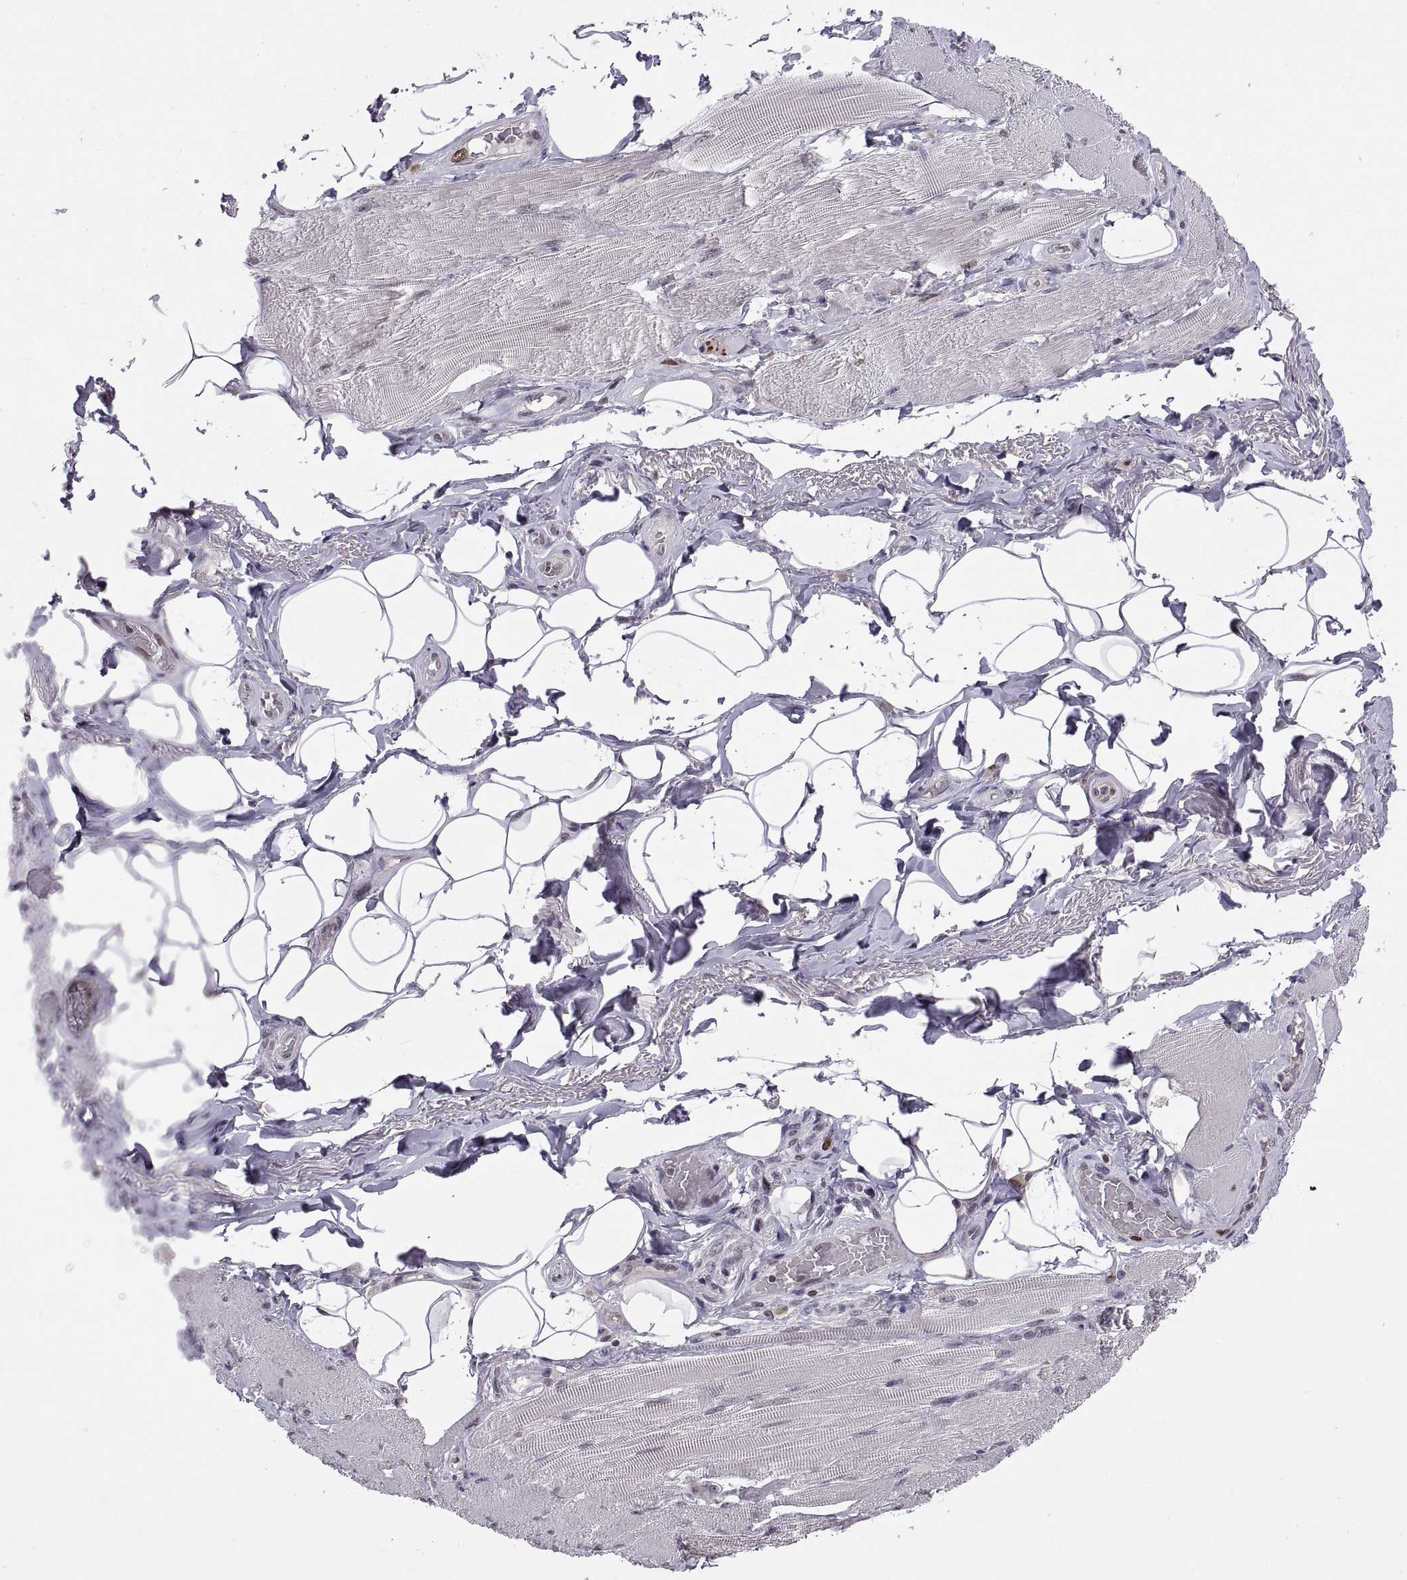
{"staining": {"intensity": "negative", "quantity": "none", "location": "none"}, "tissue": "skeletal muscle", "cell_type": "Myocytes", "image_type": "normal", "snomed": [{"axis": "morphology", "description": "Normal tissue, NOS"}, {"axis": "topography", "description": "Skeletal muscle"}, {"axis": "topography", "description": "Anal"}, {"axis": "topography", "description": "Peripheral nerve tissue"}], "caption": "High power microscopy photomicrograph of an immunohistochemistry histopathology image of normal skeletal muscle, revealing no significant positivity in myocytes.", "gene": "CHFR", "patient": {"sex": "male", "age": 53}}